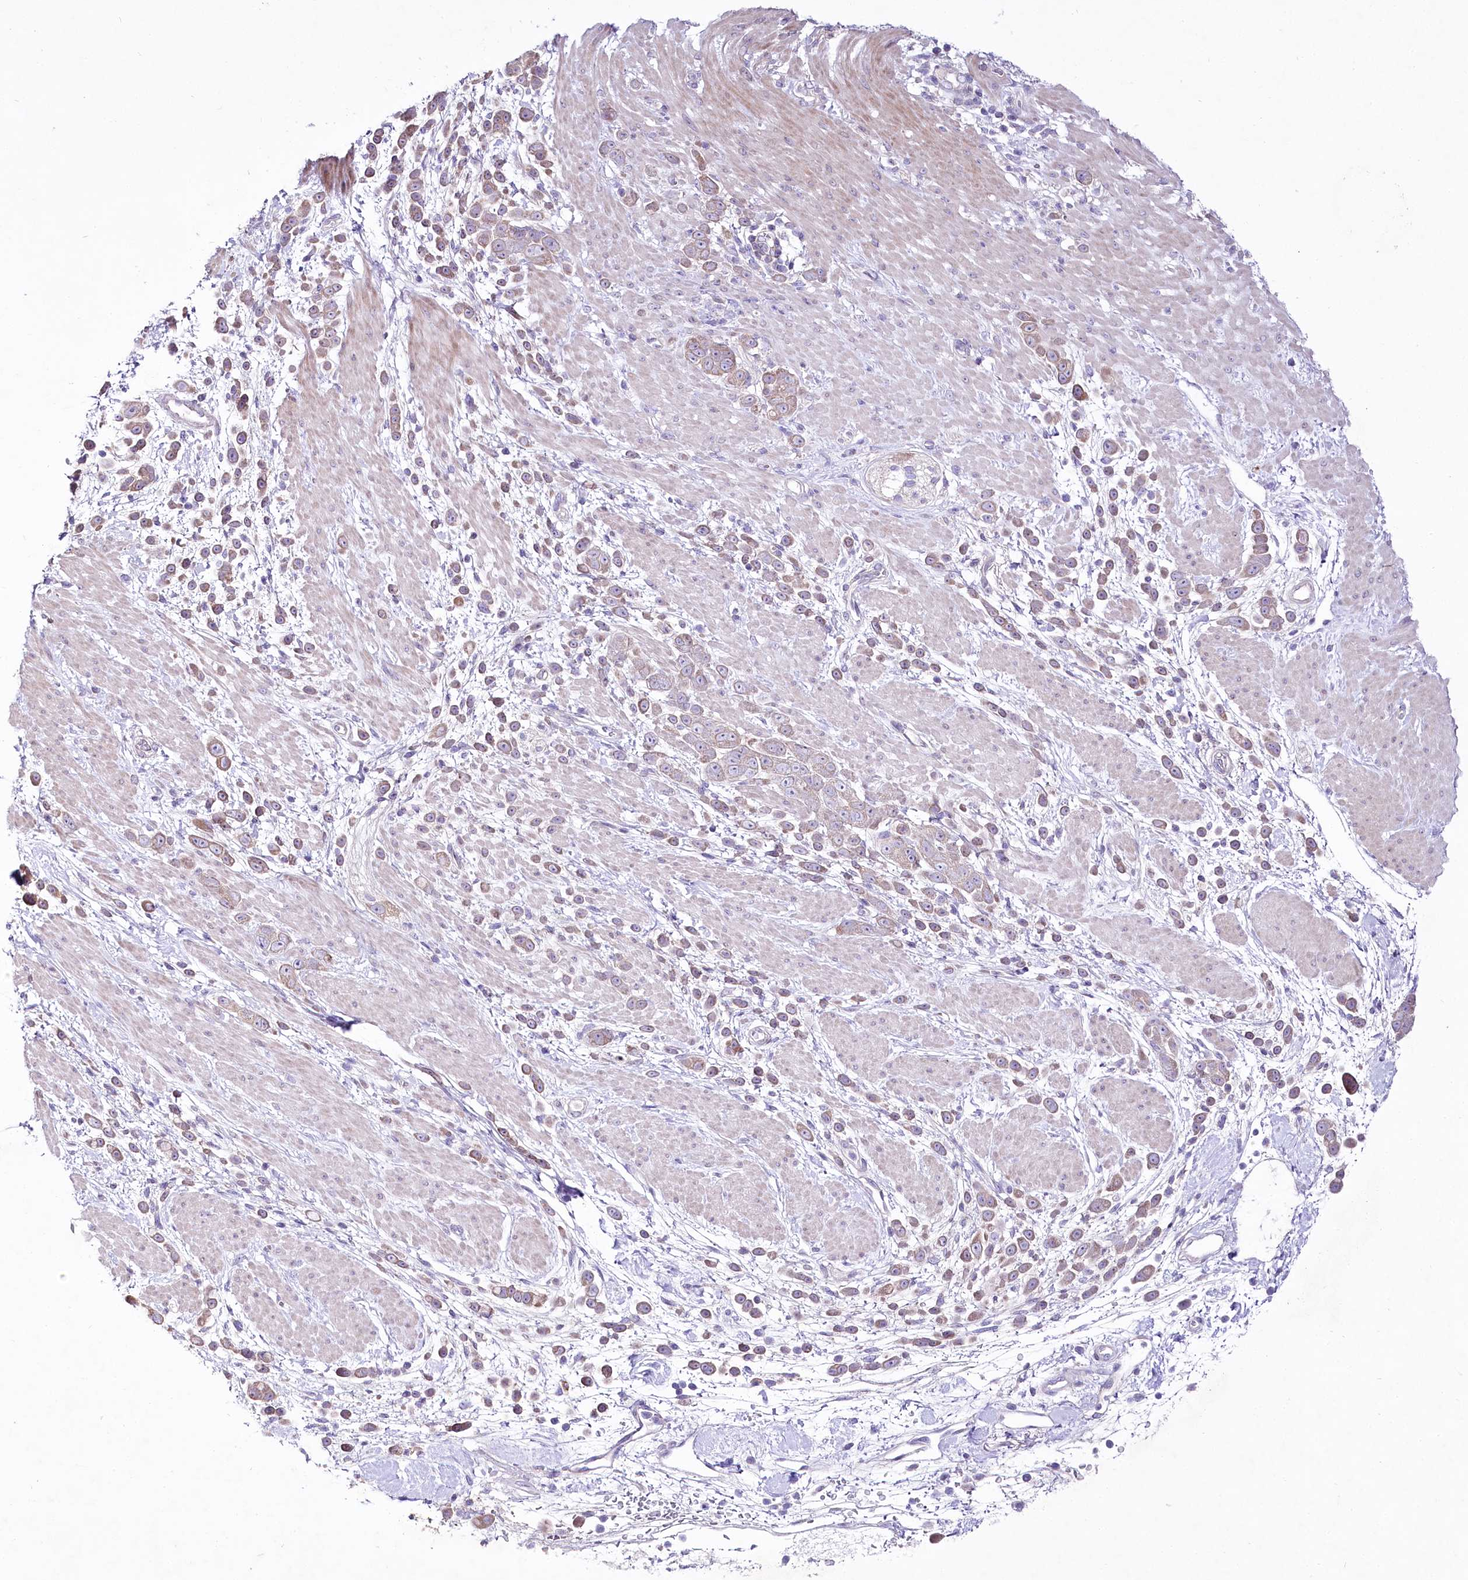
{"staining": {"intensity": "moderate", "quantity": ">75%", "location": "cytoplasmic/membranous"}, "tissue": "pancreatic cancer", "cell_type": "Tumor cells", "image_type": "cancer", "snomed": [{"axis": "morphology", "description": "Normal tissue, NOS"}, {"axis": "morphology", "description": "Adenocarcinoma, NOS"}, {"axis": "topography", "description": "Pancreas"}], "caption": "A medium amount of moderate cytoplasmic/membranous positivity is present in approximately >75% of tumor cells in pancreatic adenocarcinoma tissue.", "gene": "LRRC14B", "patient": {"sex": "female", "age": 64}}